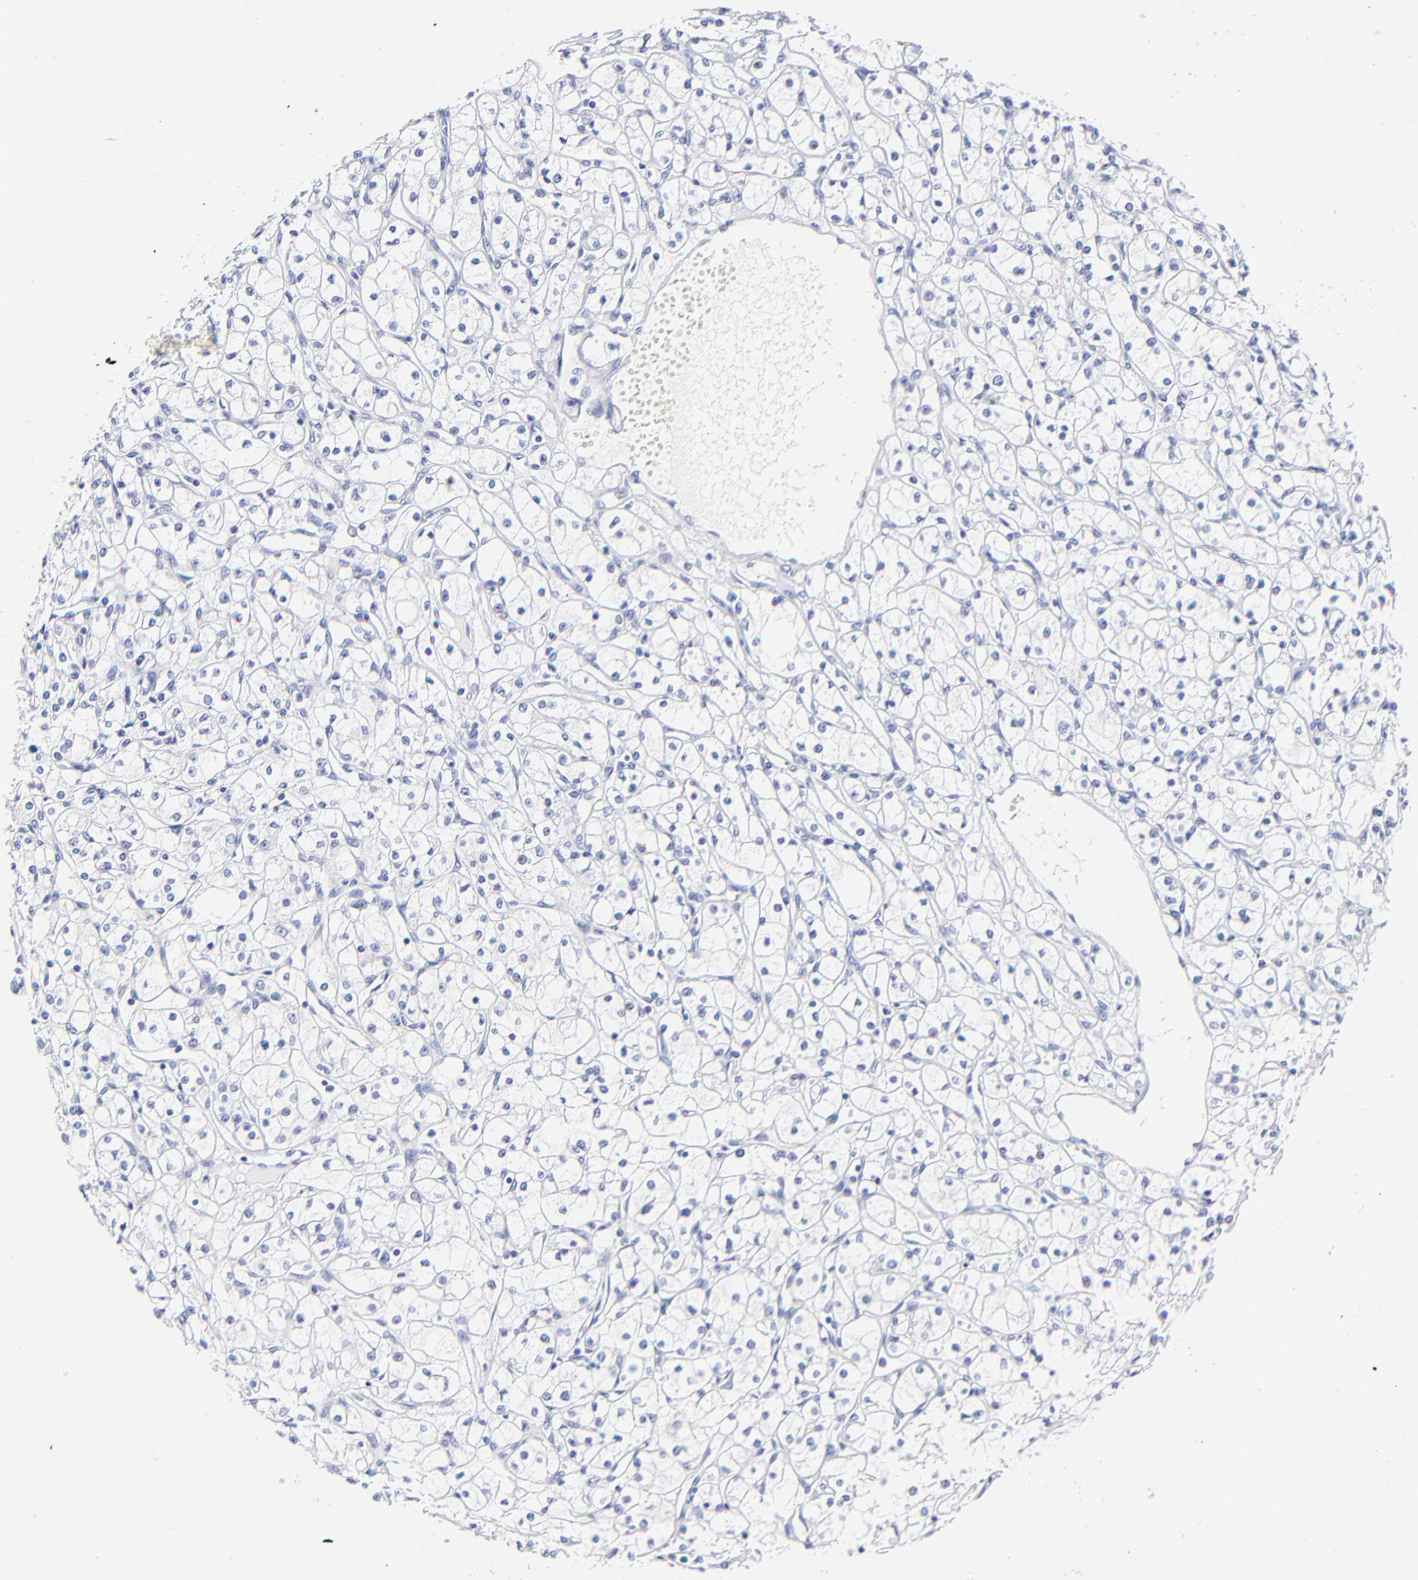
{"staining": {"intensity": "negative", "quantity": "none", "location": "none"}, "tissue": "renal cancer", "cell_type": "Tumor cells", "image_type": "cancer", "snomed": [{"axis": "morphology", "description": "Adenocarcinoma, NOS"}, {"axis": "topography", "description": "Kidney"}], "caption": "Immunohistochemistry (IHC) of human renal adenocarcinoma displays no staining in tumor cells. Brightfield microscopy of immunohistochemistry stained with DAB (brown) and hematoxylin (blue), captured at high magnification.", "gene": "HORMAD2", "patient": {"sex": "male", "age": 61}}